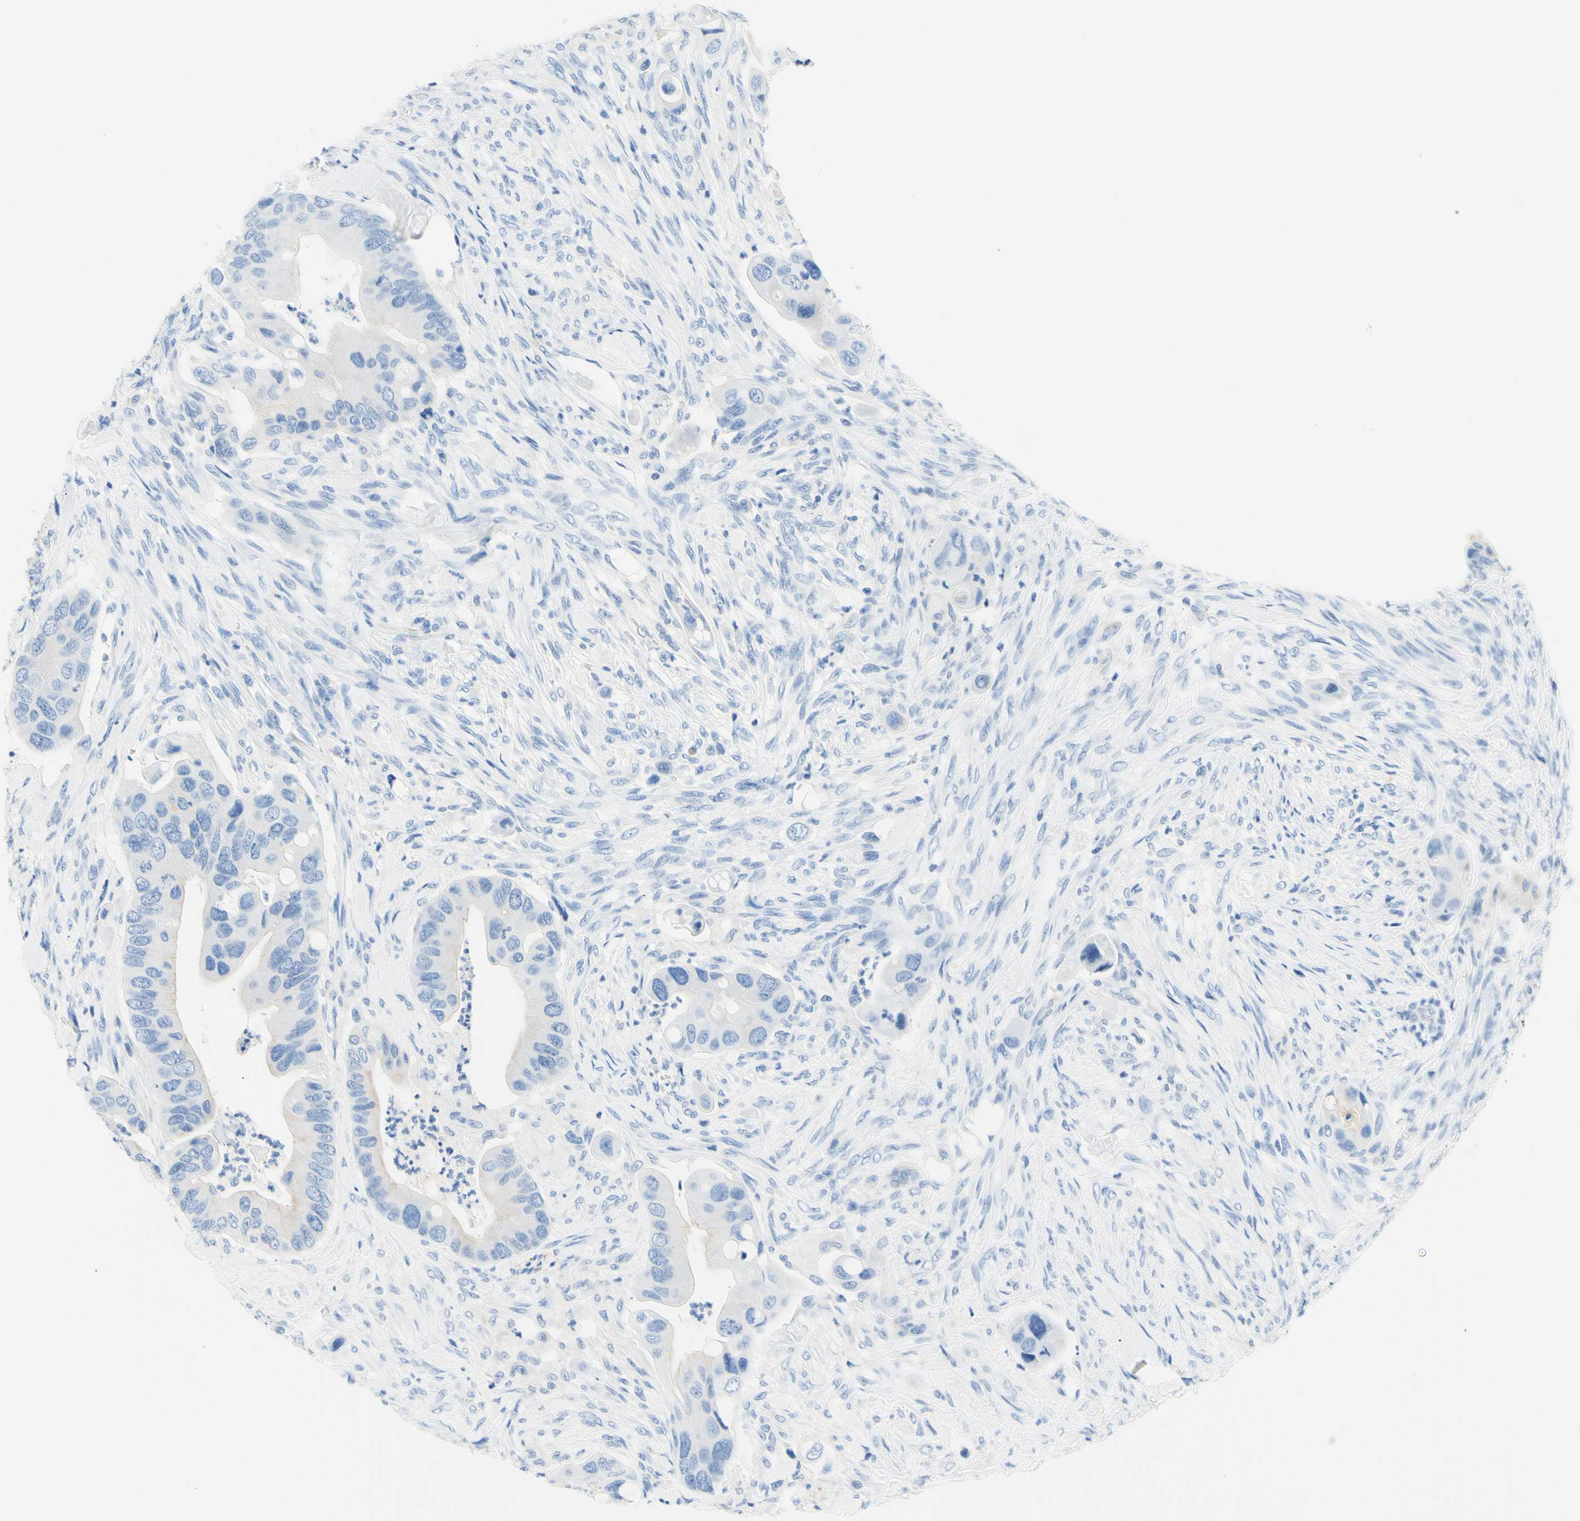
{"staining": {"intensity": "negative", "quantity": "none", "location": "none"}, "tissue": "colorectal cancer", "cell_type": "Tumor cells", "image_type": "cancer", "snomed": [{"axis": "morphology", "description": "Adenocarcinoma, NOS"}, {"axis": "topography", "description": "Rectum"}], "caption": "There is no significant staining in tumor cells of colorectal cancer (adenocarcinoma).", "gene": "HPCA", "patient": {"sex": "female", "age": 57}}